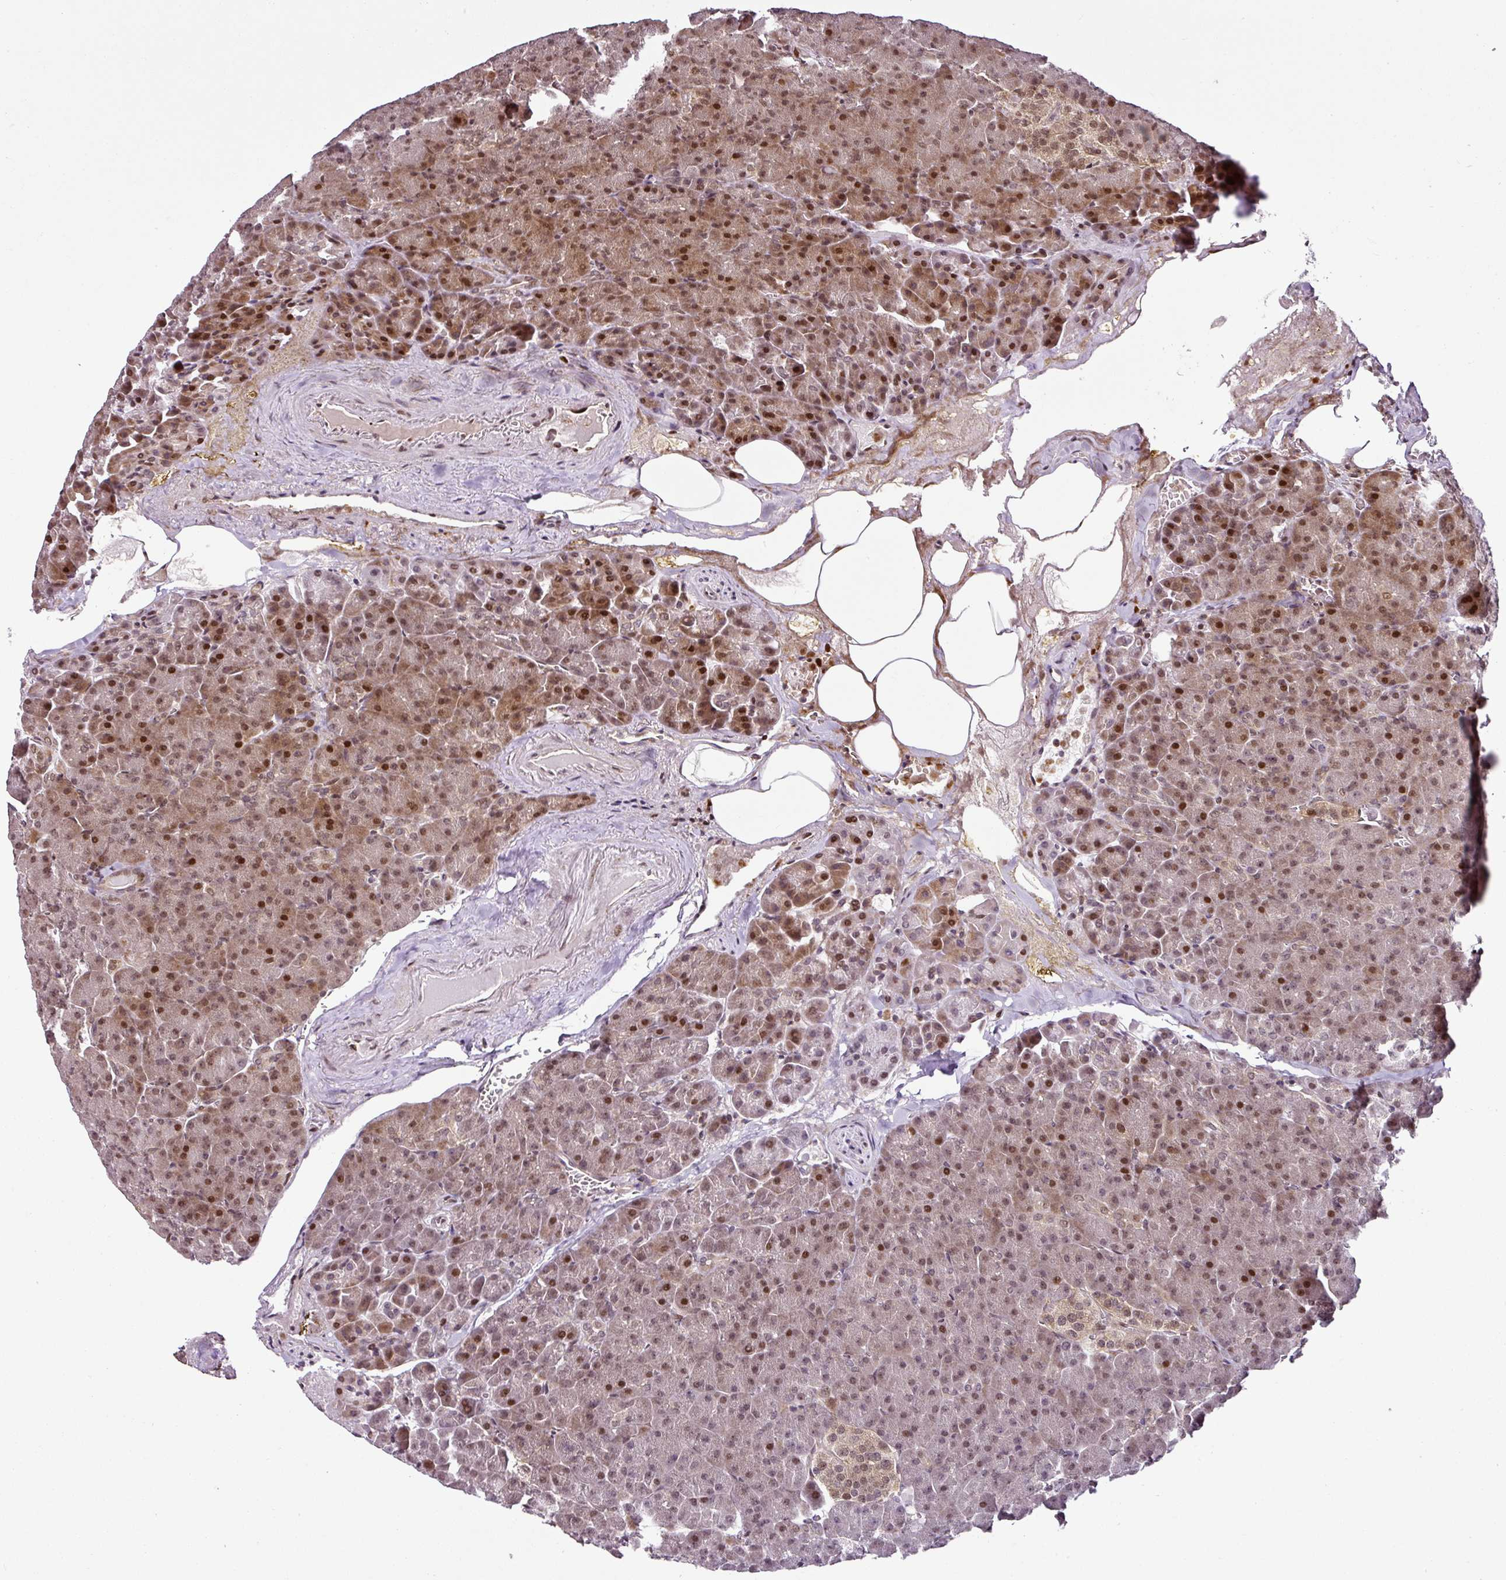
{"staining": {"intensity": "moderate", "quantity": "25%-75%", "location": "cytoplasmic/membranous,nuclear"}, "tissue": "pancreas", "cell_type": "Exocrine glandular cells", "image_type": "normal", "snomed": [{"axis": "morphology", "description": "Normal tissue, NOS"}, {"axis": "topography", "description": "Pancreas"}], "caption": "Human pancreas stained with a brown dye reveals moderate cytoplasmic/membranous,nuclear positive positivity in about 25%-75% of exocrine glandular cells.", "gene": "COPRS", "patient": {"sex": "female", "age": 74}}